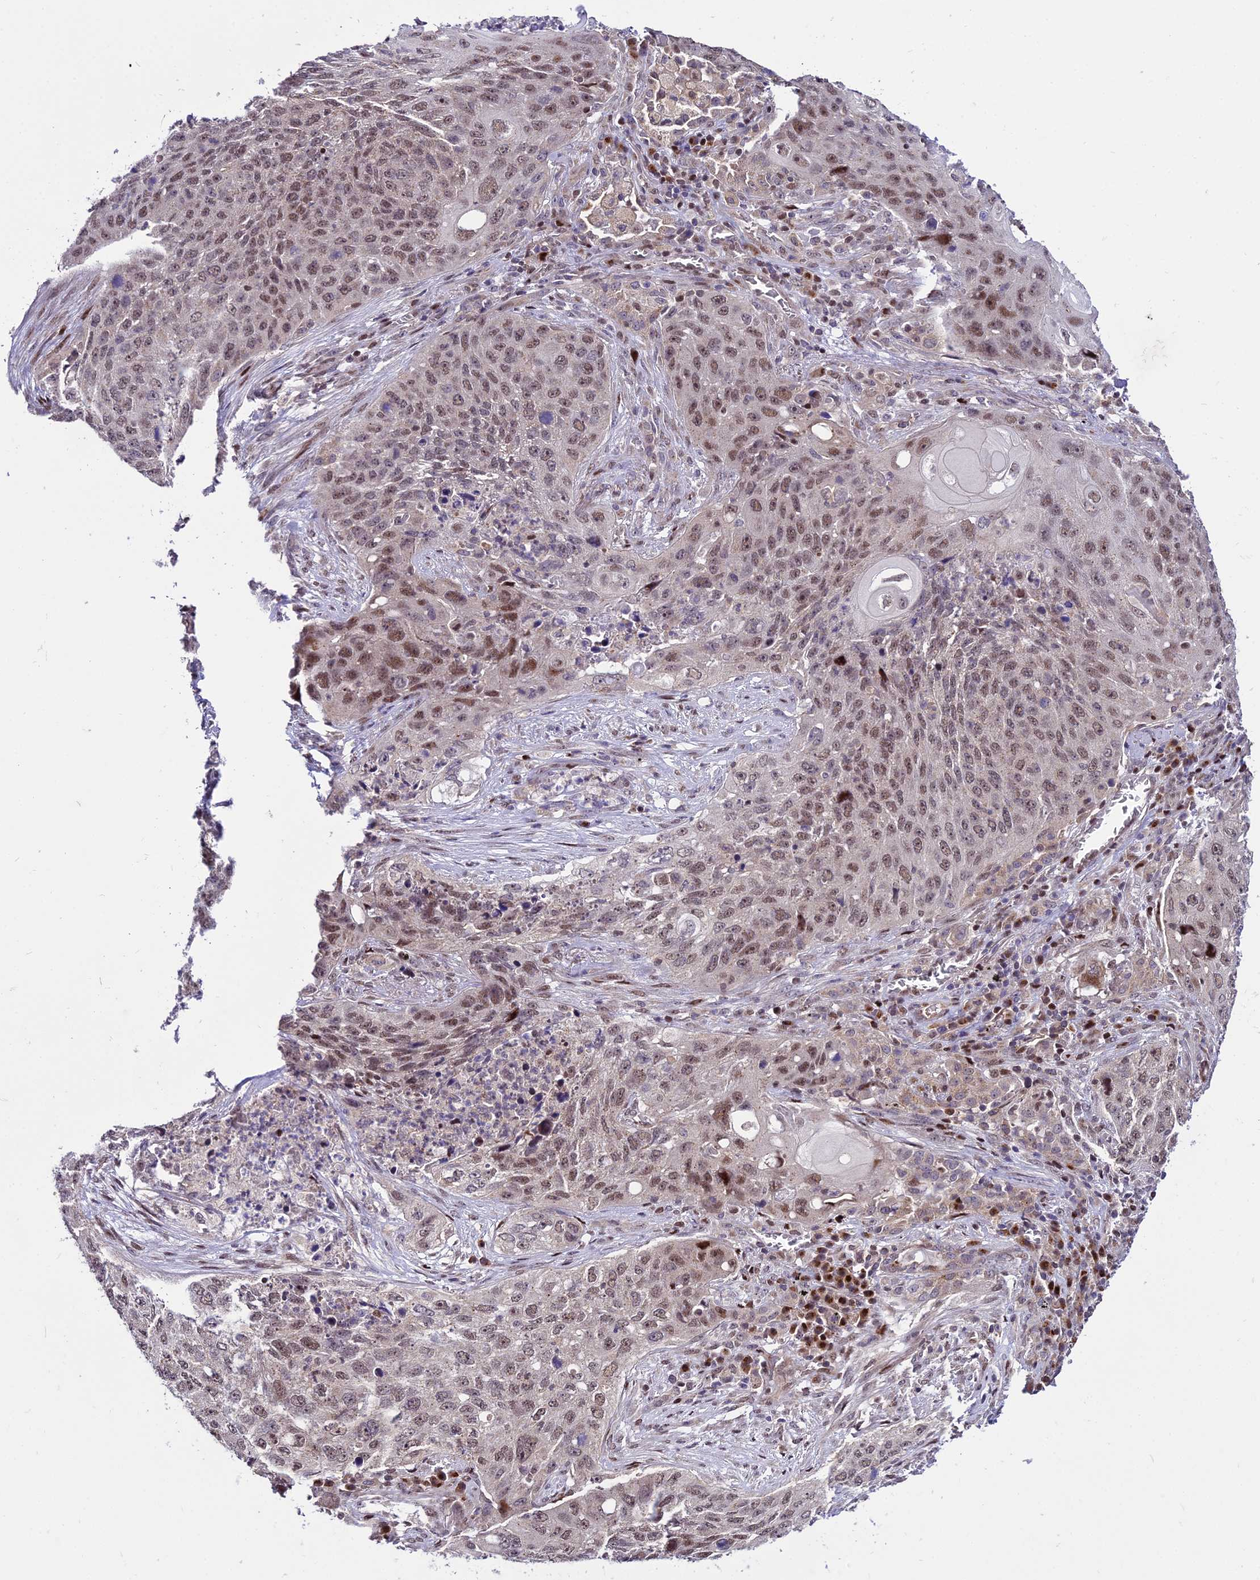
{"staining": {"intensity": "moderate", "quantity": ">75%", "location": "nuclear"}, "tissue": "lung cancer", "cell_type": "Tumor cells", "image_type": "cancer", "snomed": [{"axis": "morphology", "description": "Squamous cell carcinoma, NOS"}, {"axis": "topography", "description": "Lung"}], "caption": "A brown stain shows moderate nuclear expression of a protein in lung cancer (squamous cell carcinoma) tumor cells. The staining was performed using DAB (3,3'-diaminobenzidine) to visualize the protein expression in brown, while the nuclei were stained in blue with hematoxylin (Magnification: 20x).", "gene": "CIB3", "patient": {"sex": "female", "age": 63}}